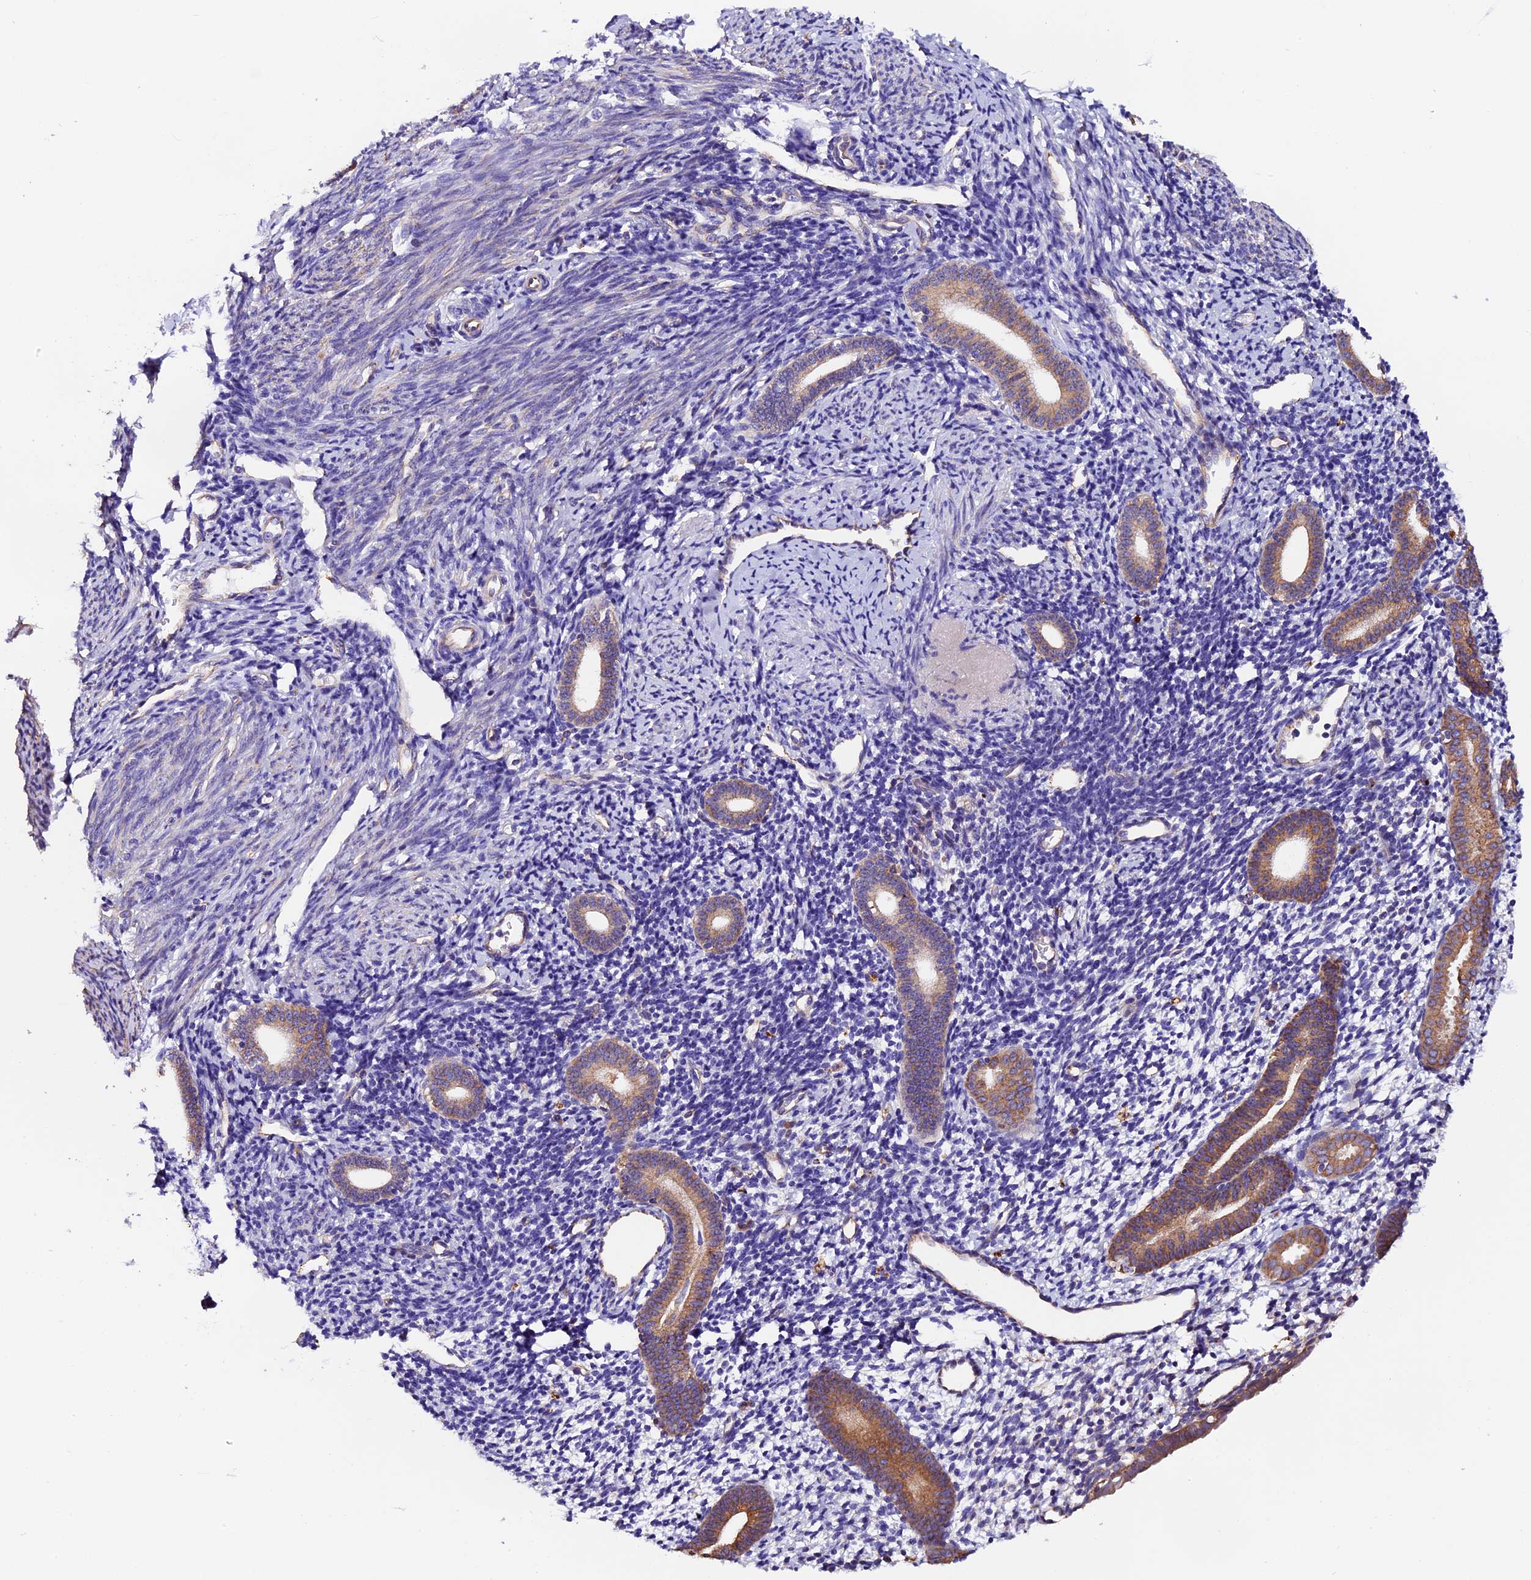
{"staining": {"intensity": "negative", "quantity": "none", "location": "none"}, "tissue": "endometrium", "cell_type": "Cells in endometrial stroma", "image_type": "normal", "snomed": [{"axis": "morphology", "description": "Normal tissue, NOS"}, {"axis": "topography", "description": "Endometrium"}], "caption": "A high-resolution micrograph shows immunohistochemistry (IHC) staining of benign endometrium, which displays no significant expression in cells in endometrial stroma.", "gene": "CLN5", "patient": {"sex": "female", "age": 56}}